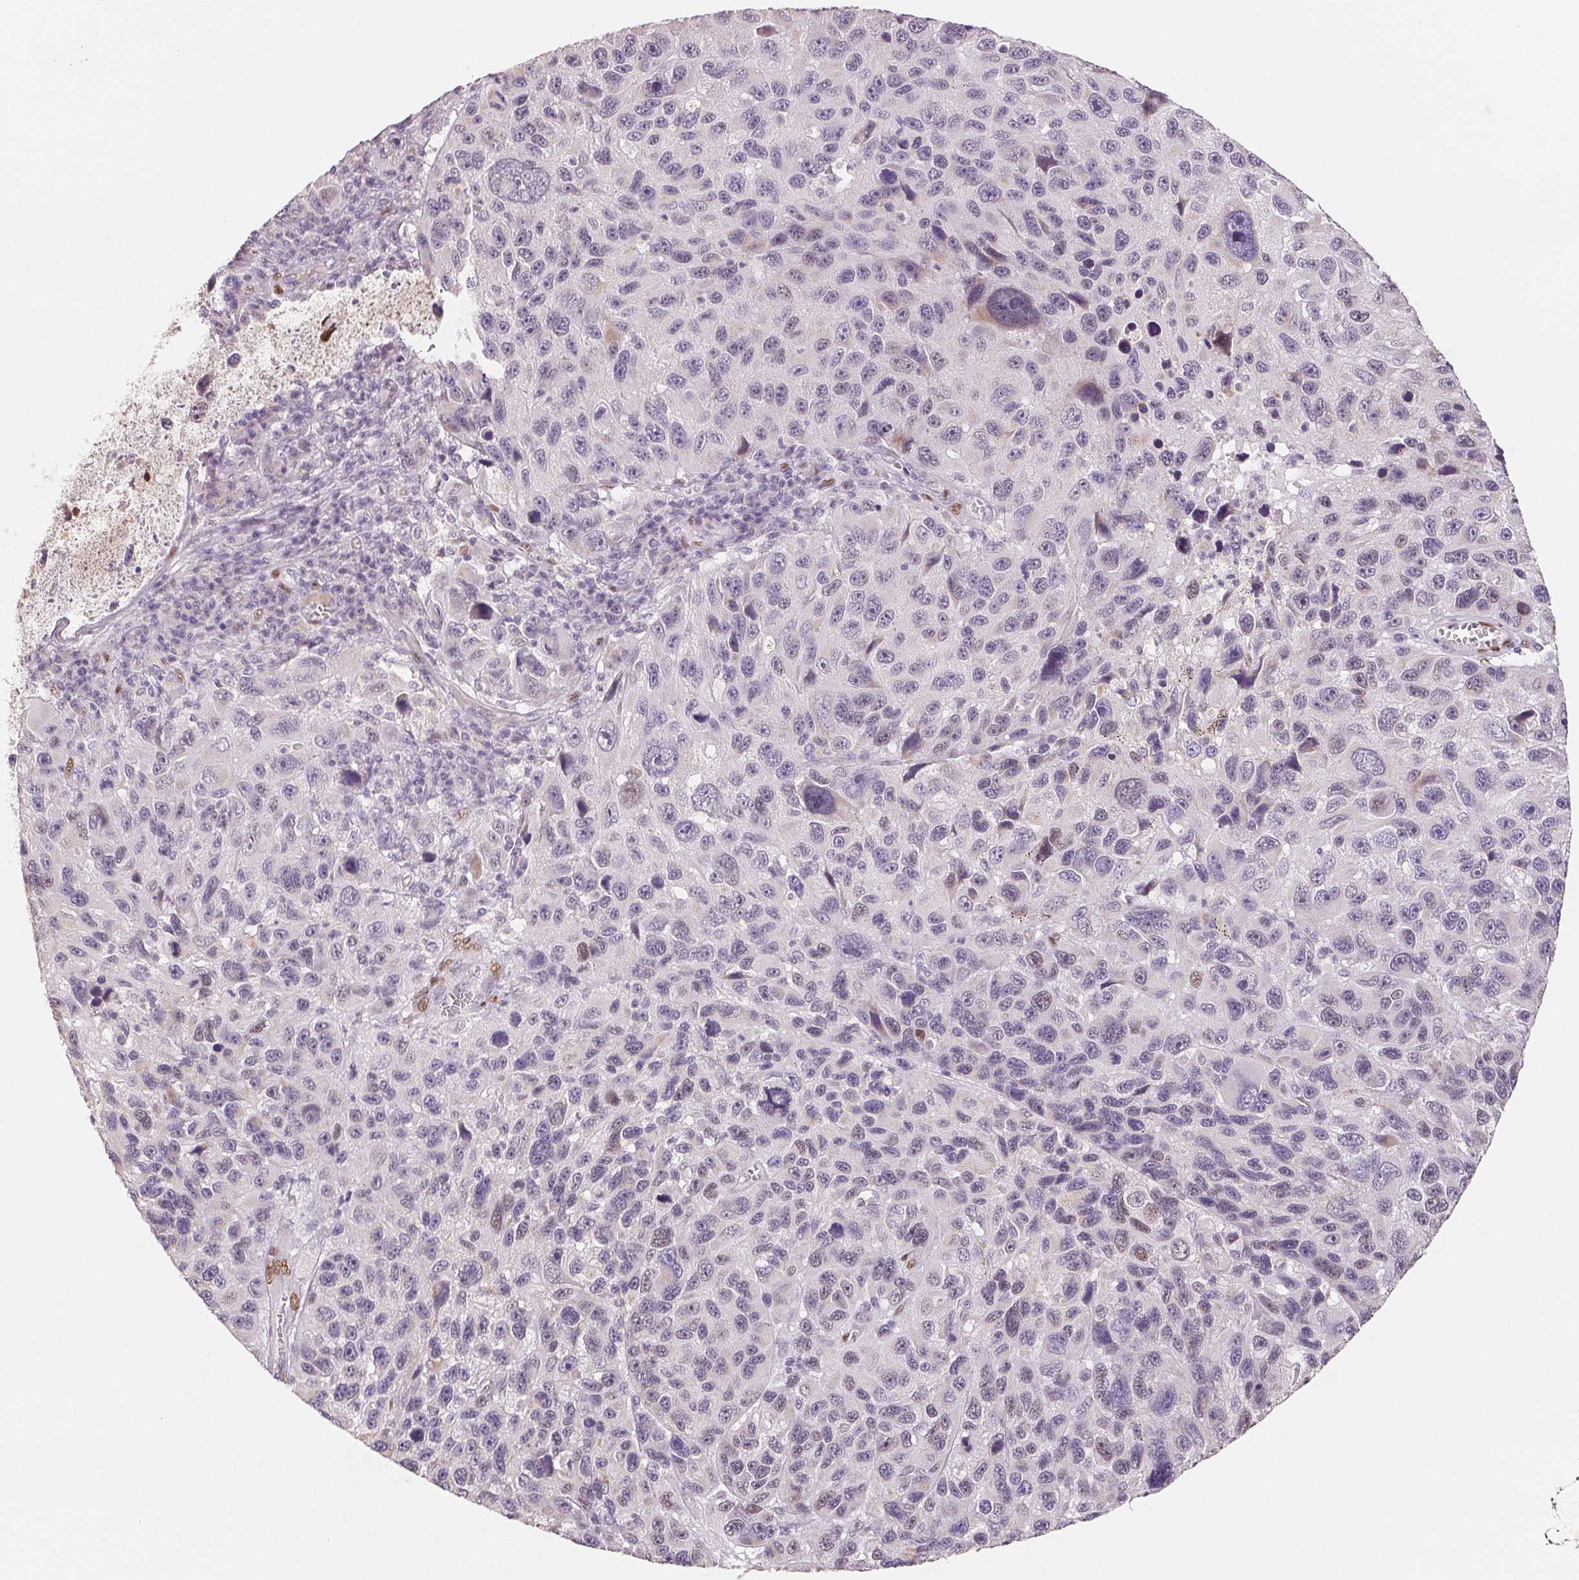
{"staining": {"intensity": "negative", "quantity": "none", "location": "none"}, "tissue": "melanoma", "cell_type": "Tumor cells", "image_type": "cancer", "snomed": [{"axis": "morphology", "description": "Malignant melanoma, NOS"}, {"axis": "topography", "description": "Skin"}], "caption": "Immunohistochemistry (IHC) histopathology image of neoplastic tissue: melanoma stained with DAB reveals no significant protein expression in tumor cells.", "gene": "SMARCD3", "patient": {"sex": "male", "age": 53}}